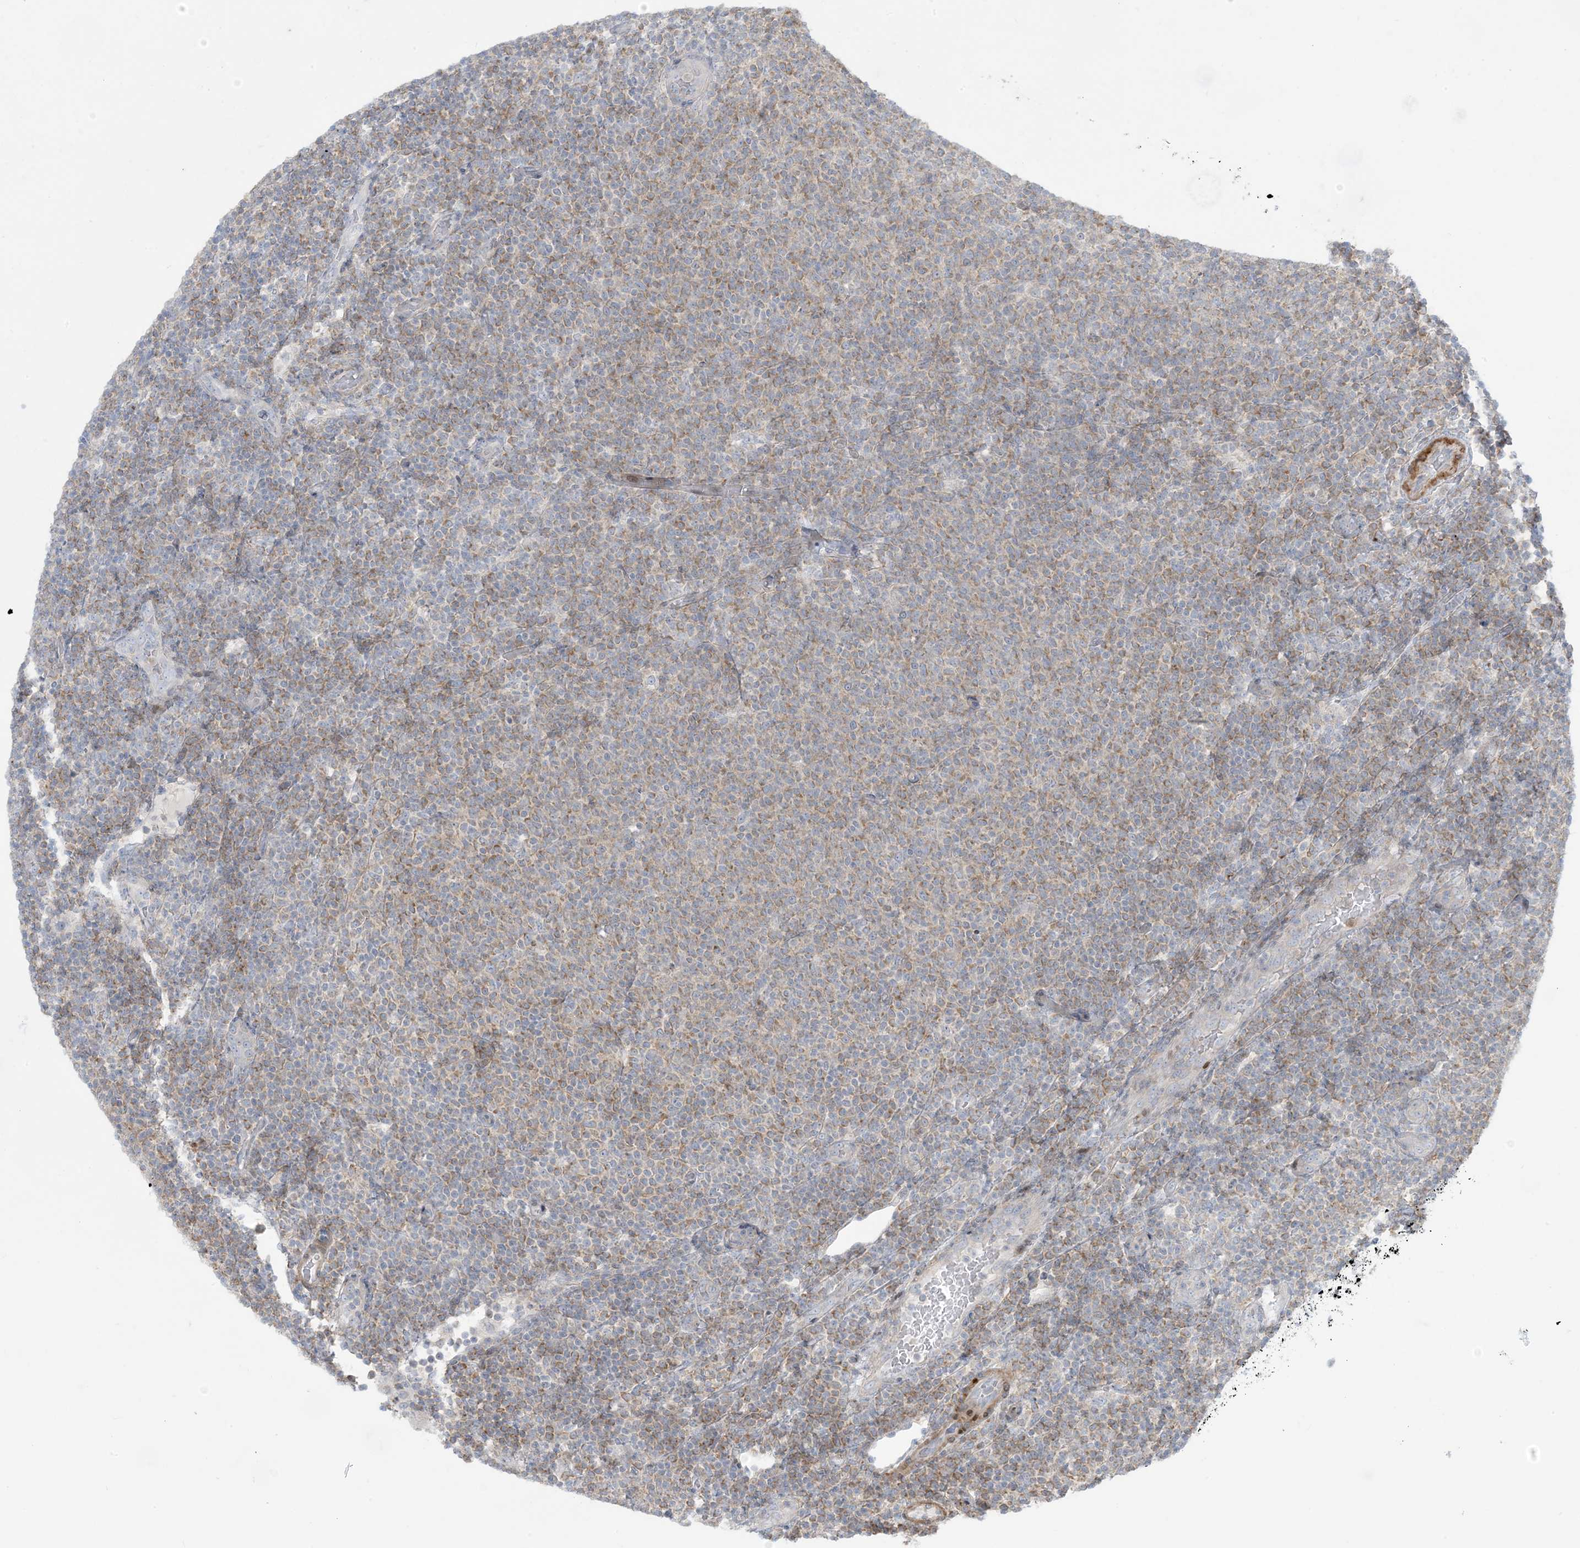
{"staining": {"intensity": "weak", "quantity": "25%-75%", "location": "cytoplasmic/membranous"}, "tissue": "lymphoma", "cell_type": "Tumor cells", "image_type": "cancer", "snomed": [{"axis": "morphology", "description": "Malignant lymphoma, non-Hodgkin's type, Low grade"}, {"axis": "topography", "description": "Lymph node"}], "caption": "A micrograph of lymphoma stained for a protein reveals weak cytoplasmic/membranous brown staining in tumor cells.", "gene": "AFTPH", "patient": {"sex": "male", "age": 66}}